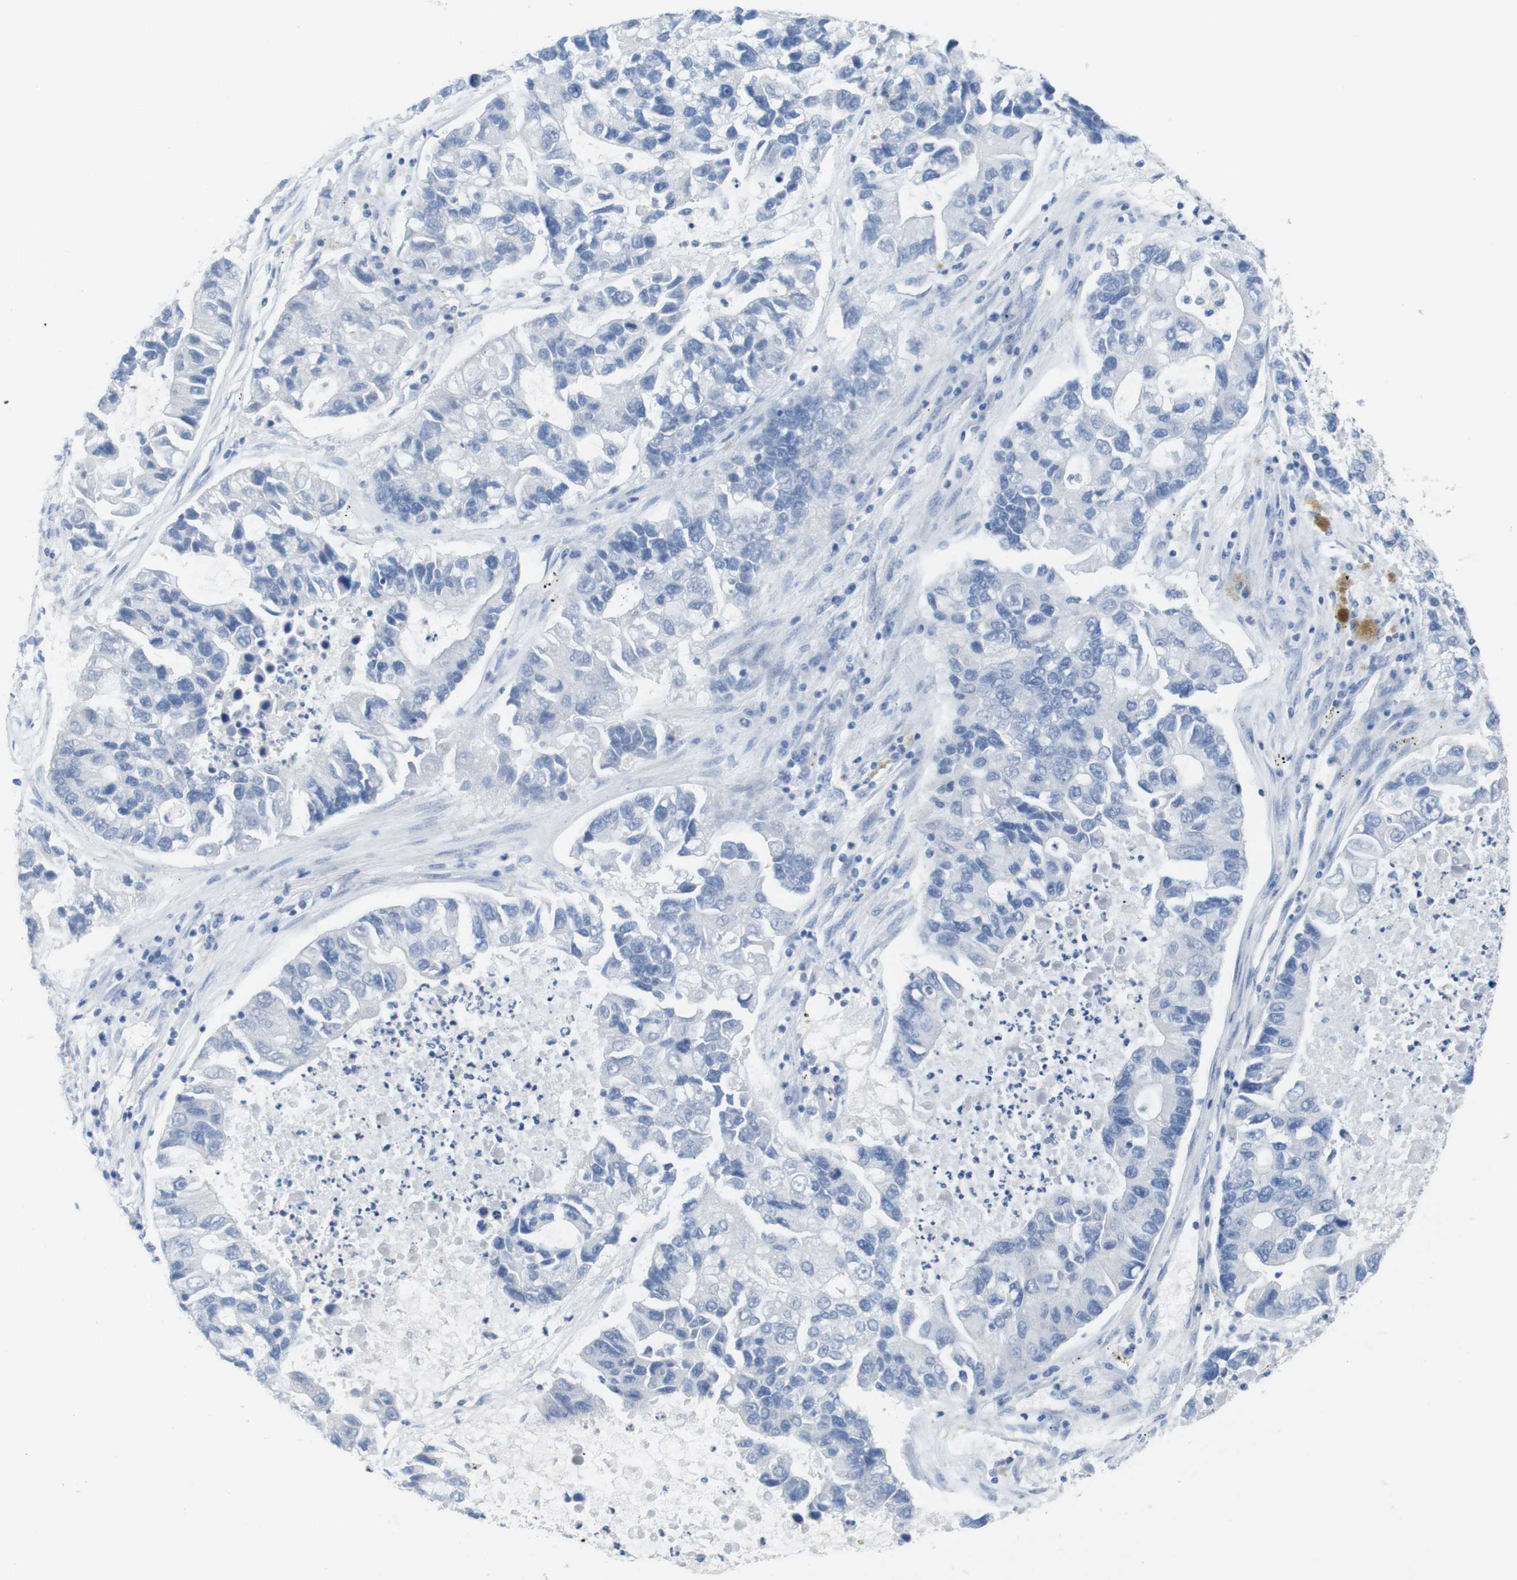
{"staining": {"intensity": "negative", "quantity": "none", "location": "none"}, "tissue": "lung cancer", "cell_type": "Tumor cells", "image_type": "cancer", "snomed": [{"axis": "morphology", "description": "Adenocarcinoma, NOS"}, {"axis": "topography", "description": "Lung"}], "caption": "Immunohistochemistry photomicrograph of human adenocarcinoma (lung) stained for a protein (brown), which reveals no expression in tumor cells.", "gene": "CD5", "patient": {"sex": "female", "age": 51}}